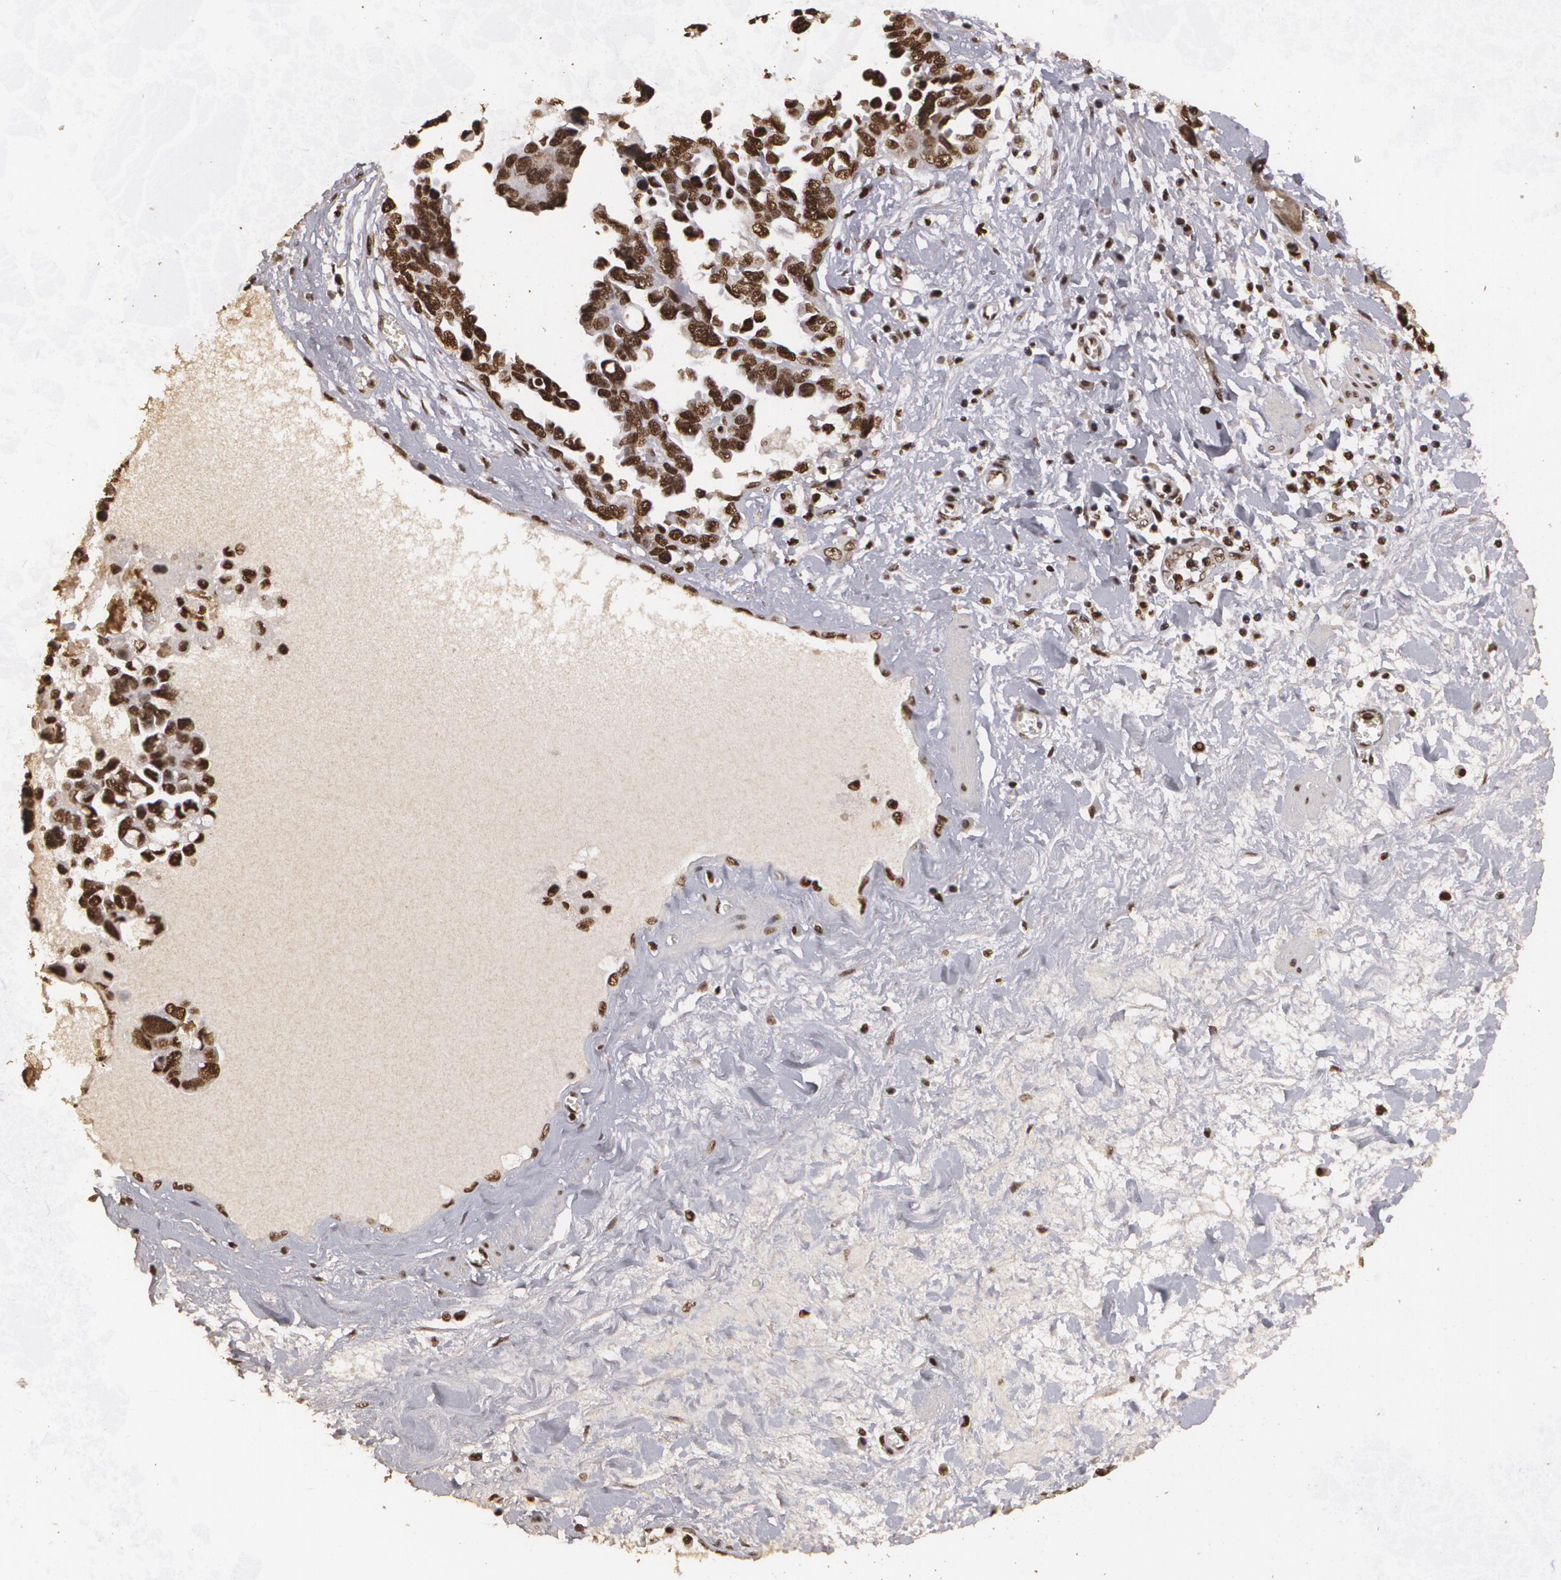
{"staining": {"intensity": "strong", "quantity": ">75%", "location": "cytoplasmic/membranous,nuclear"}, "tissue": "ovarian cancer", "cell_type": "Tumor cells", "image_type": "cancer", "snomed": [{"axis": "morphology", "description": "Cystadenocarcinoma, serous, NOS"}, {"axis": "topography", "description": "Ovary"}], "caption": "Ovarian cancer (serous cystadenocarcinoma) was stained to show a protein in brown. There is high levels of strong cytoplasmic/membranous and nuclear positivity in approximately >75% of tumor cells. The staining was performed using DAB (3,3'-diaminobenzidine) to visualize the protein expression in brown, while the nuclei were stained in blue with hematoxylin (Magnification: 20x).", "gene": "RCOR1", "patient": {"sex": "female", "age": 63}}